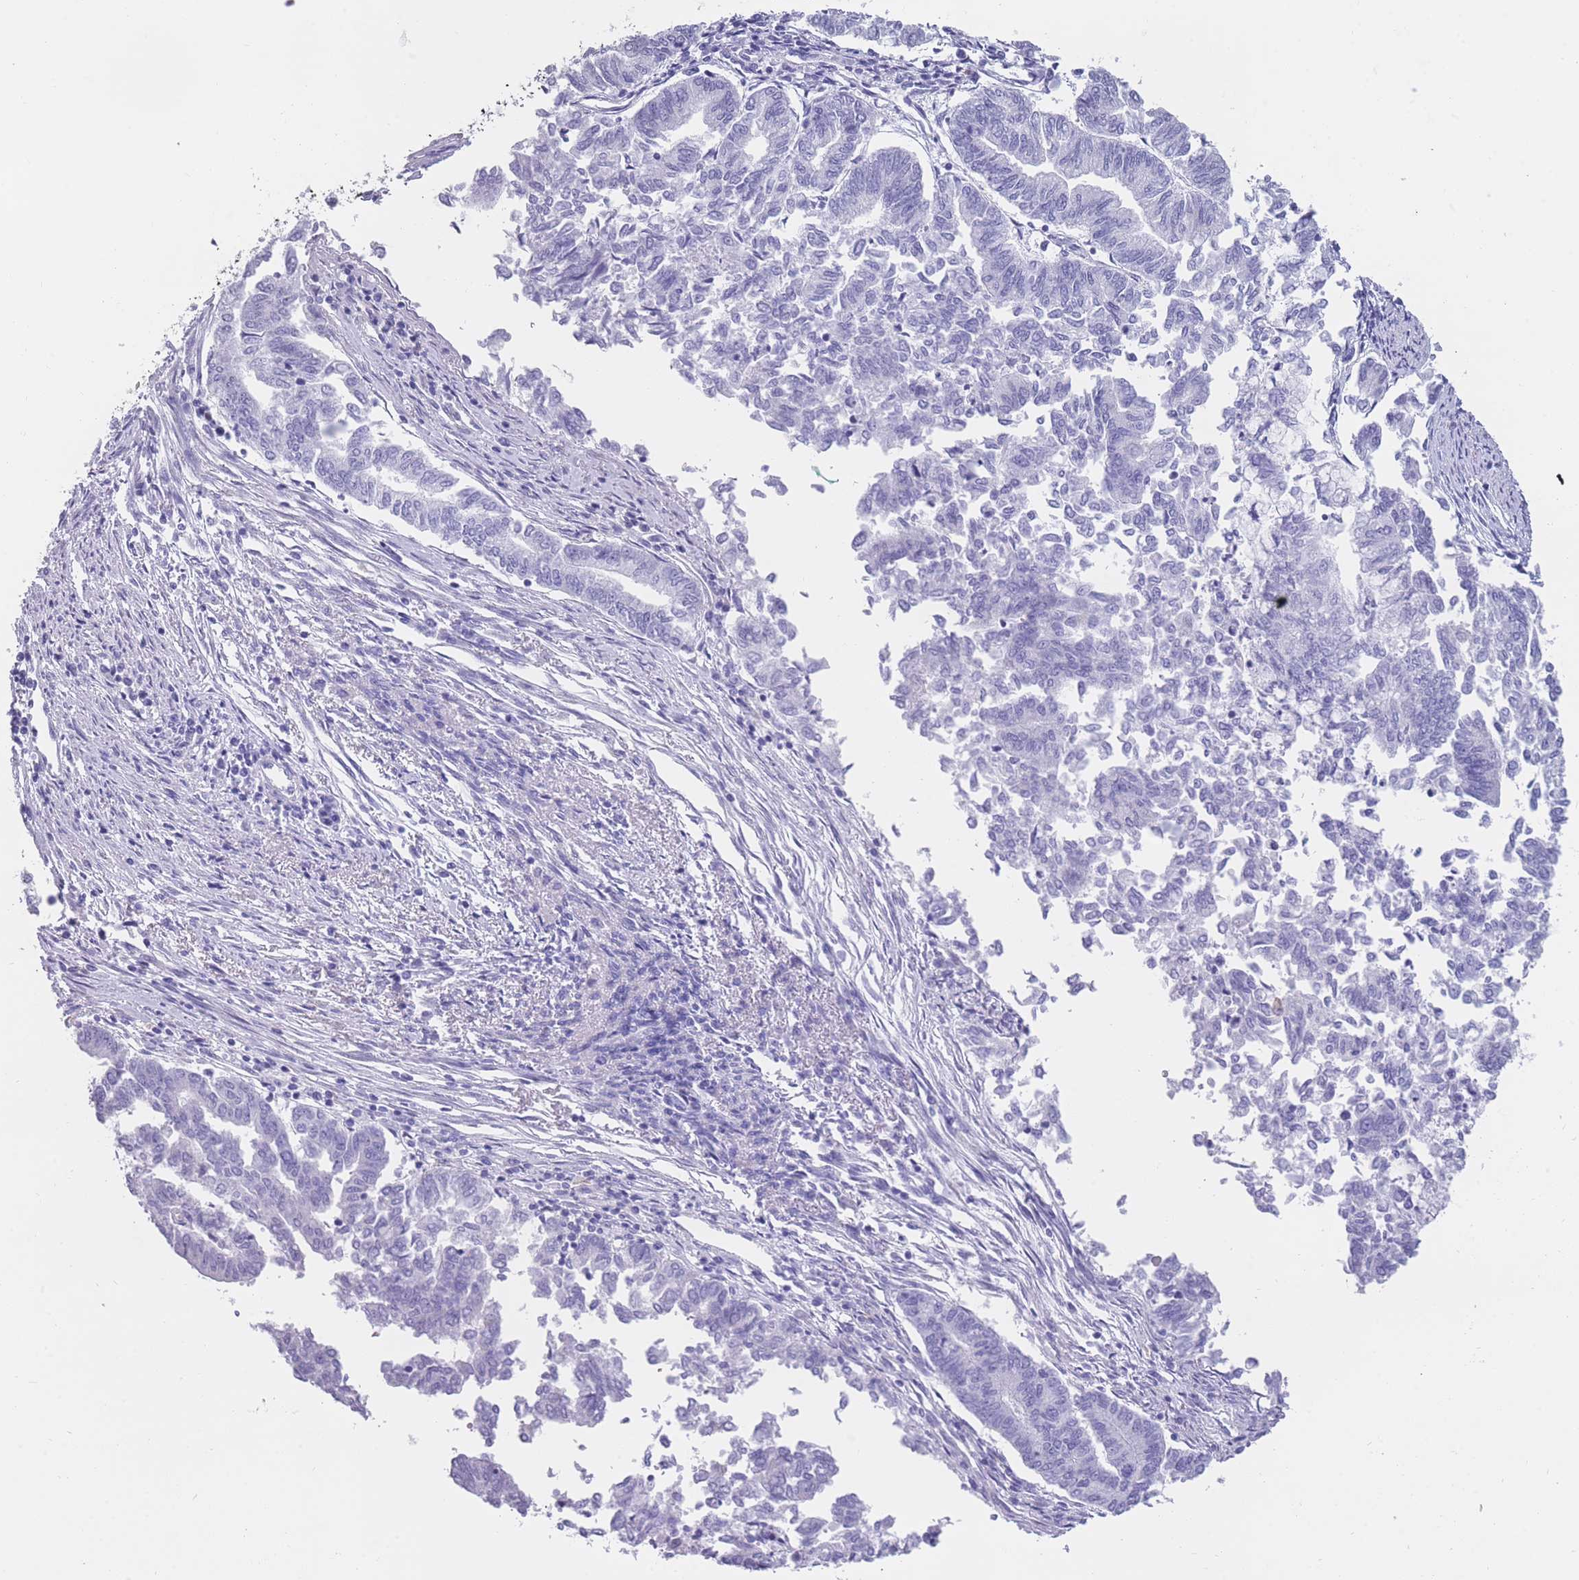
{"staining": {"intensity": "negative", "quantity": "none", "location": "none"}, "tissue": "endometrial cancer", "cell_type": "Tumor cells", "image_type": "cancer", "snomed": [{"axis": "morphology", "description": "Adenocarcinoma, NOS"}, {"axis": "topography", "description": "Endometrium"}], "caption": "This is a image of IHC staining of endometrial cancer, which shows no expression in tumor cells.", "gene": "ZNF662", "patient": {"sex": "female", "age": 79}}